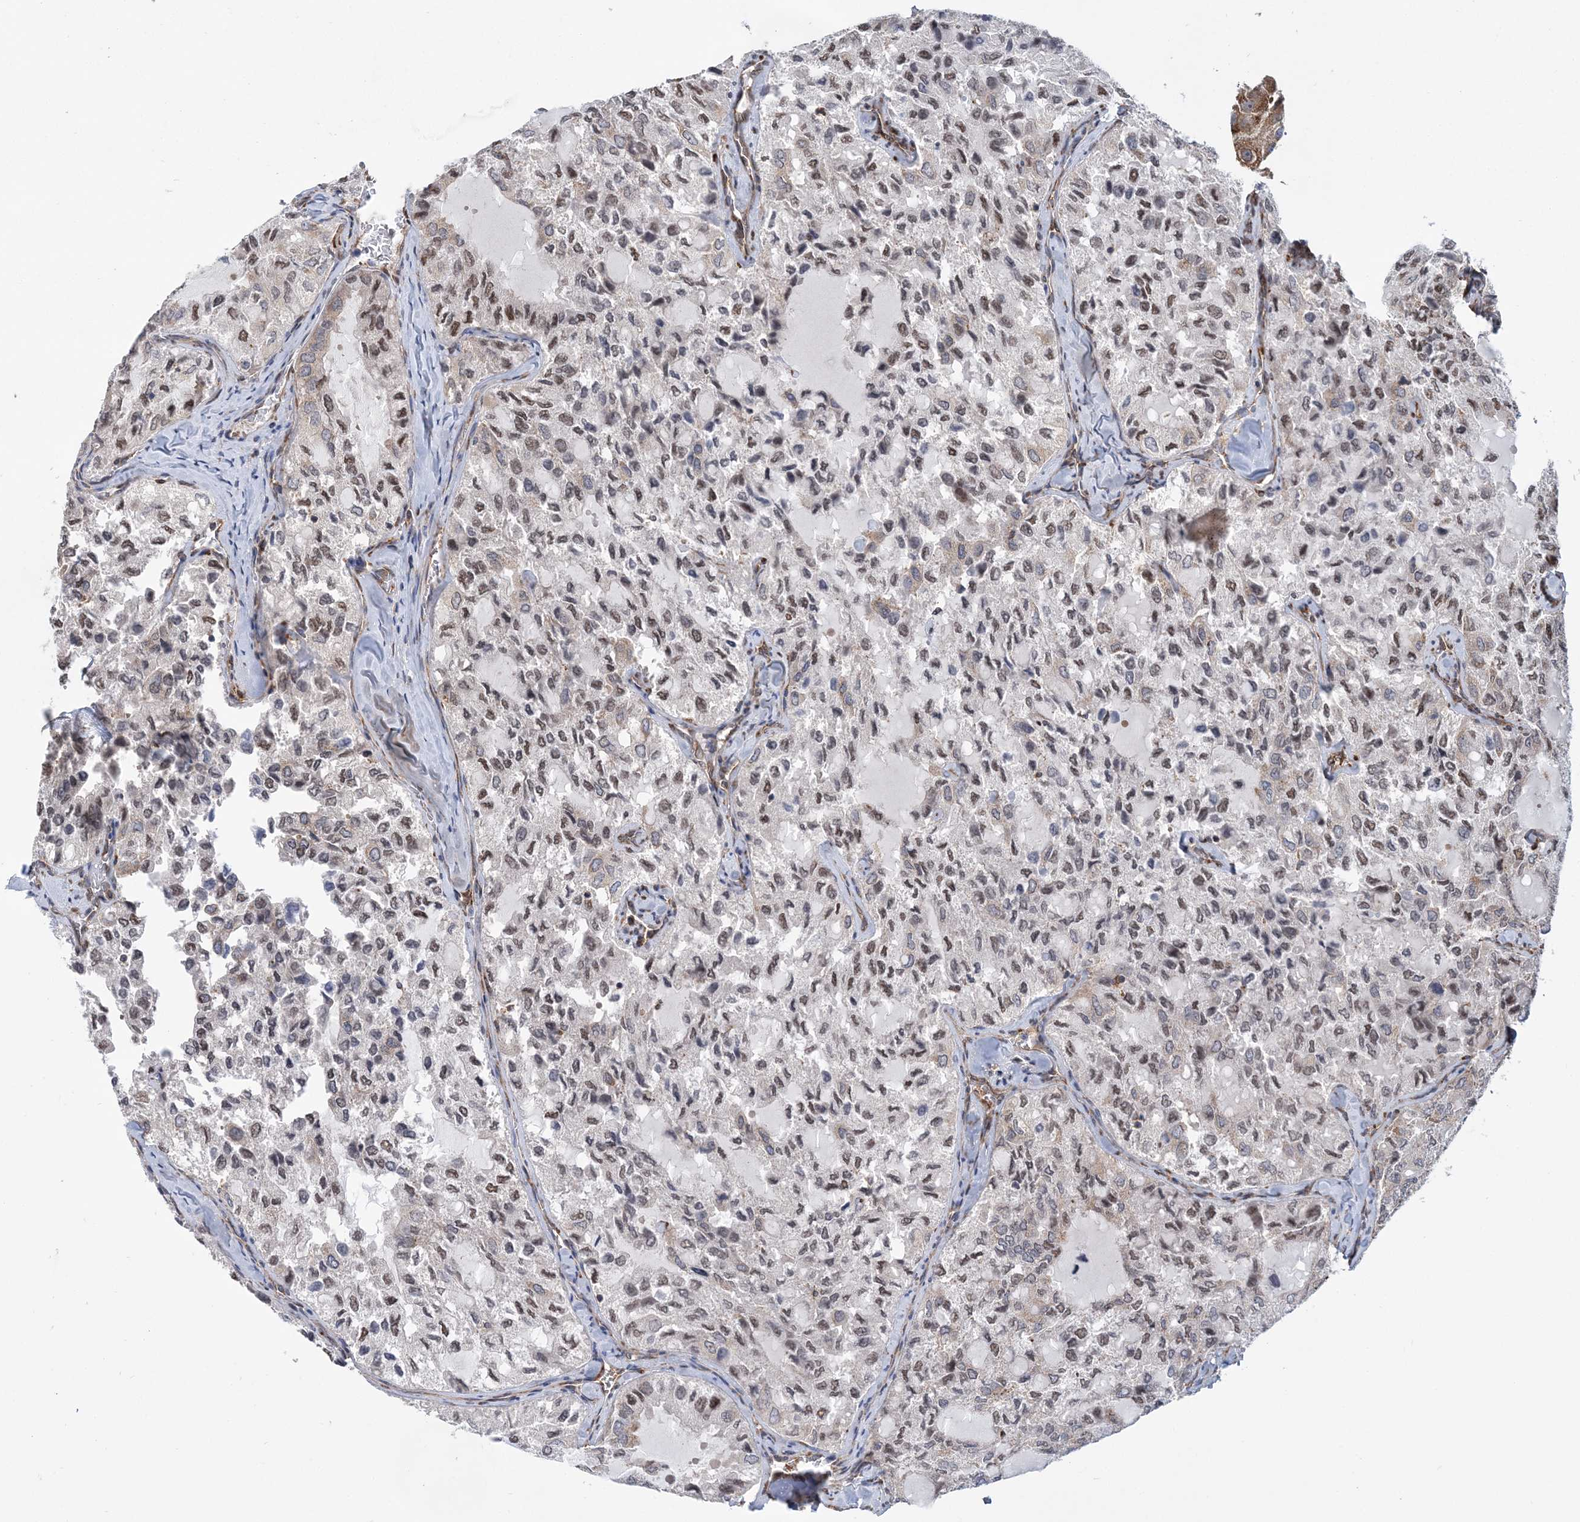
{"staining": {"intensity": "weak", "quantity": "<25%", "location": "cytoplasmic/membranous,nuclear"}, "tissue": "thyroid cancer", "cell_type": "Tumor cells", "image_type": "cancer", "snomed": [{"axis": "morphology", "description": "Follicular adenoma carcinoma, NOS"}, {"axis": "topography", "description": "Thyroid gland"}], "caption": "IHC photomicrograph of neoplastic tissue: human follicular adenoma carcinoma (thyroid) stained with DAB (3,3'-diaminobenzidine) exhibits no significant protein positivity in tumor cells.", "gene": "PHF1", "patient": {"sex": "male", "age": 75}}